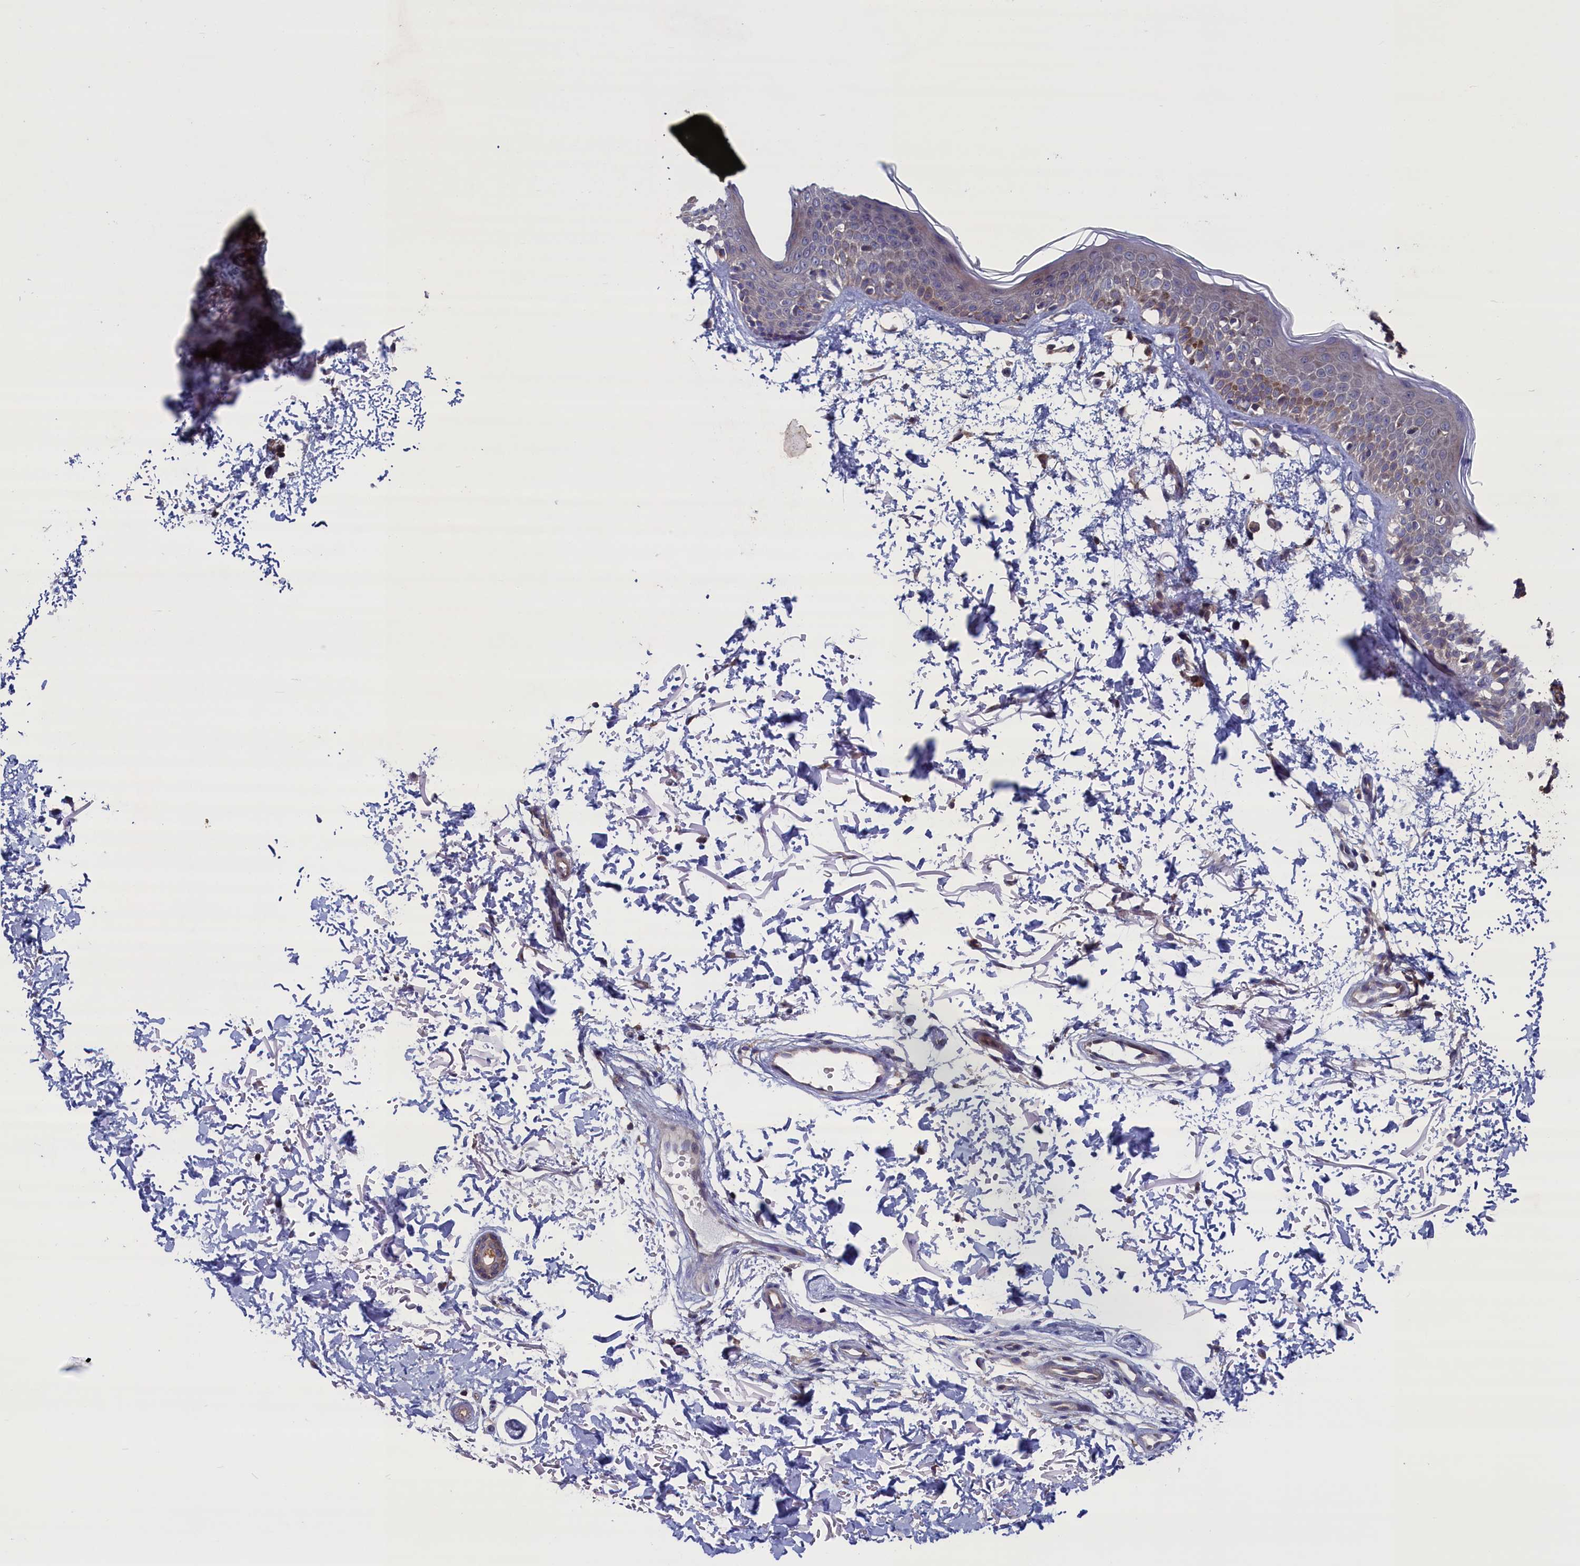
{"staining": {"intensity": "negative", "quantity": "none", "location": "none"}, "tissue": "skin", "cell_type": "Fibroblasts", "image_type": "normal", "snomed": [{"axis": "morphology", "description": "Normal tissue, NOS"}, {"axis": "topography", "description": "Skin"}], "caption": "DAB (3,3'-diaminobenzidine) immunohistochemical staining of unremarkable skin demonstrates no significant expression in fibroblasts.", "gene": "SPATA13", "patient": {"sex": "male", "age": 66}}